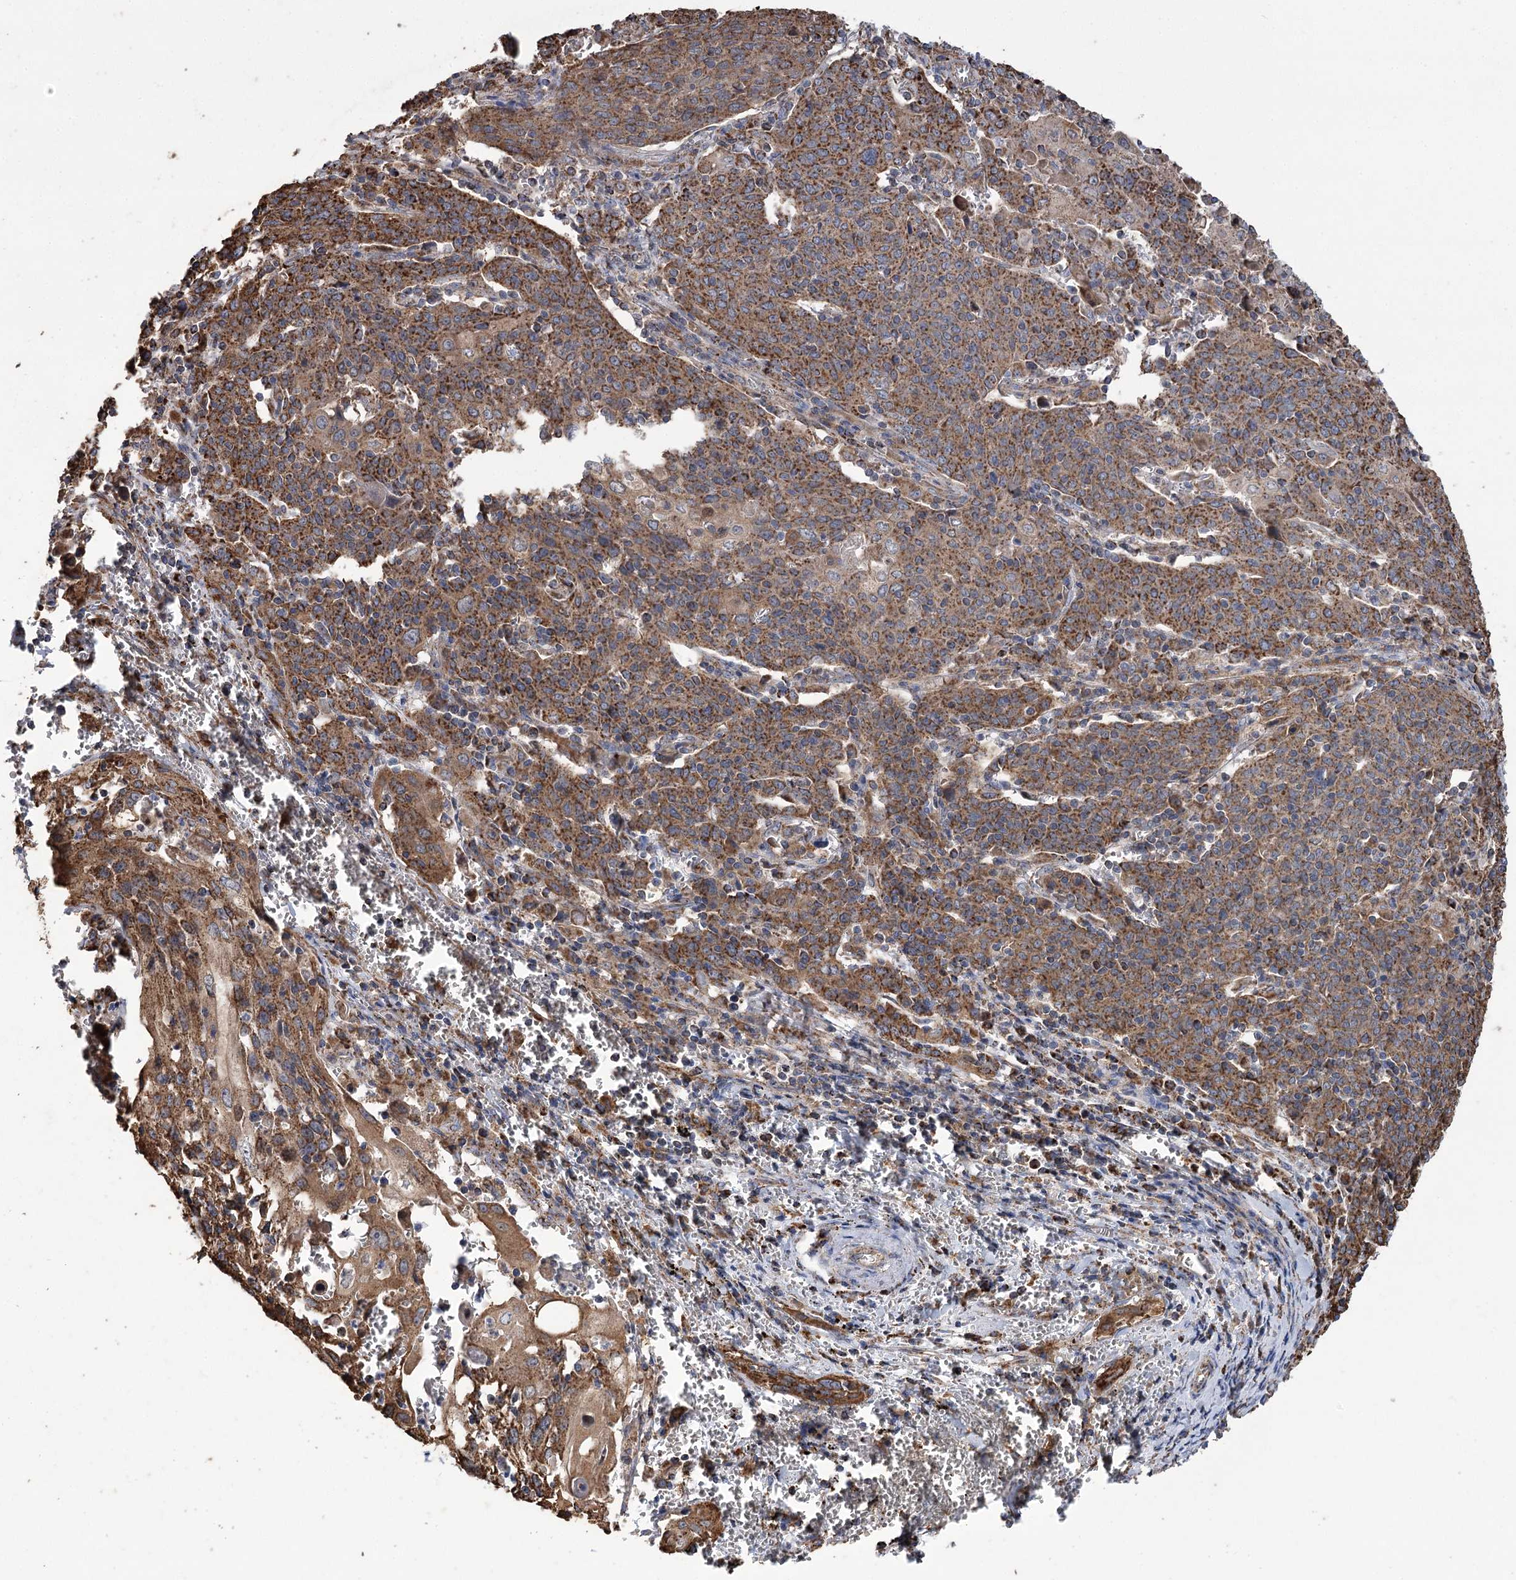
{"staining": {"intensity": "strong", "quantity": ">75%", "location": "cytoplasmic/membranous"}, "tissue": "cervical cancer", "cell_type": "Tumor cells", "image_type": "cancer", "snomed": [{"axis": "morphology", "description": "Squamous cell carcinoma, NOS"}, {"axis": "topography", "description": "Cervix"}], "caption": "DAB (3,3'-diaminobenzidine) immunohistochemical staining of cervical cancer displays strong cytoplasmic/membranous protein positivity in approximately >75% of tumor cells.", "gene": "CARD19", "patient": {"sex": "female", "age": 67}}